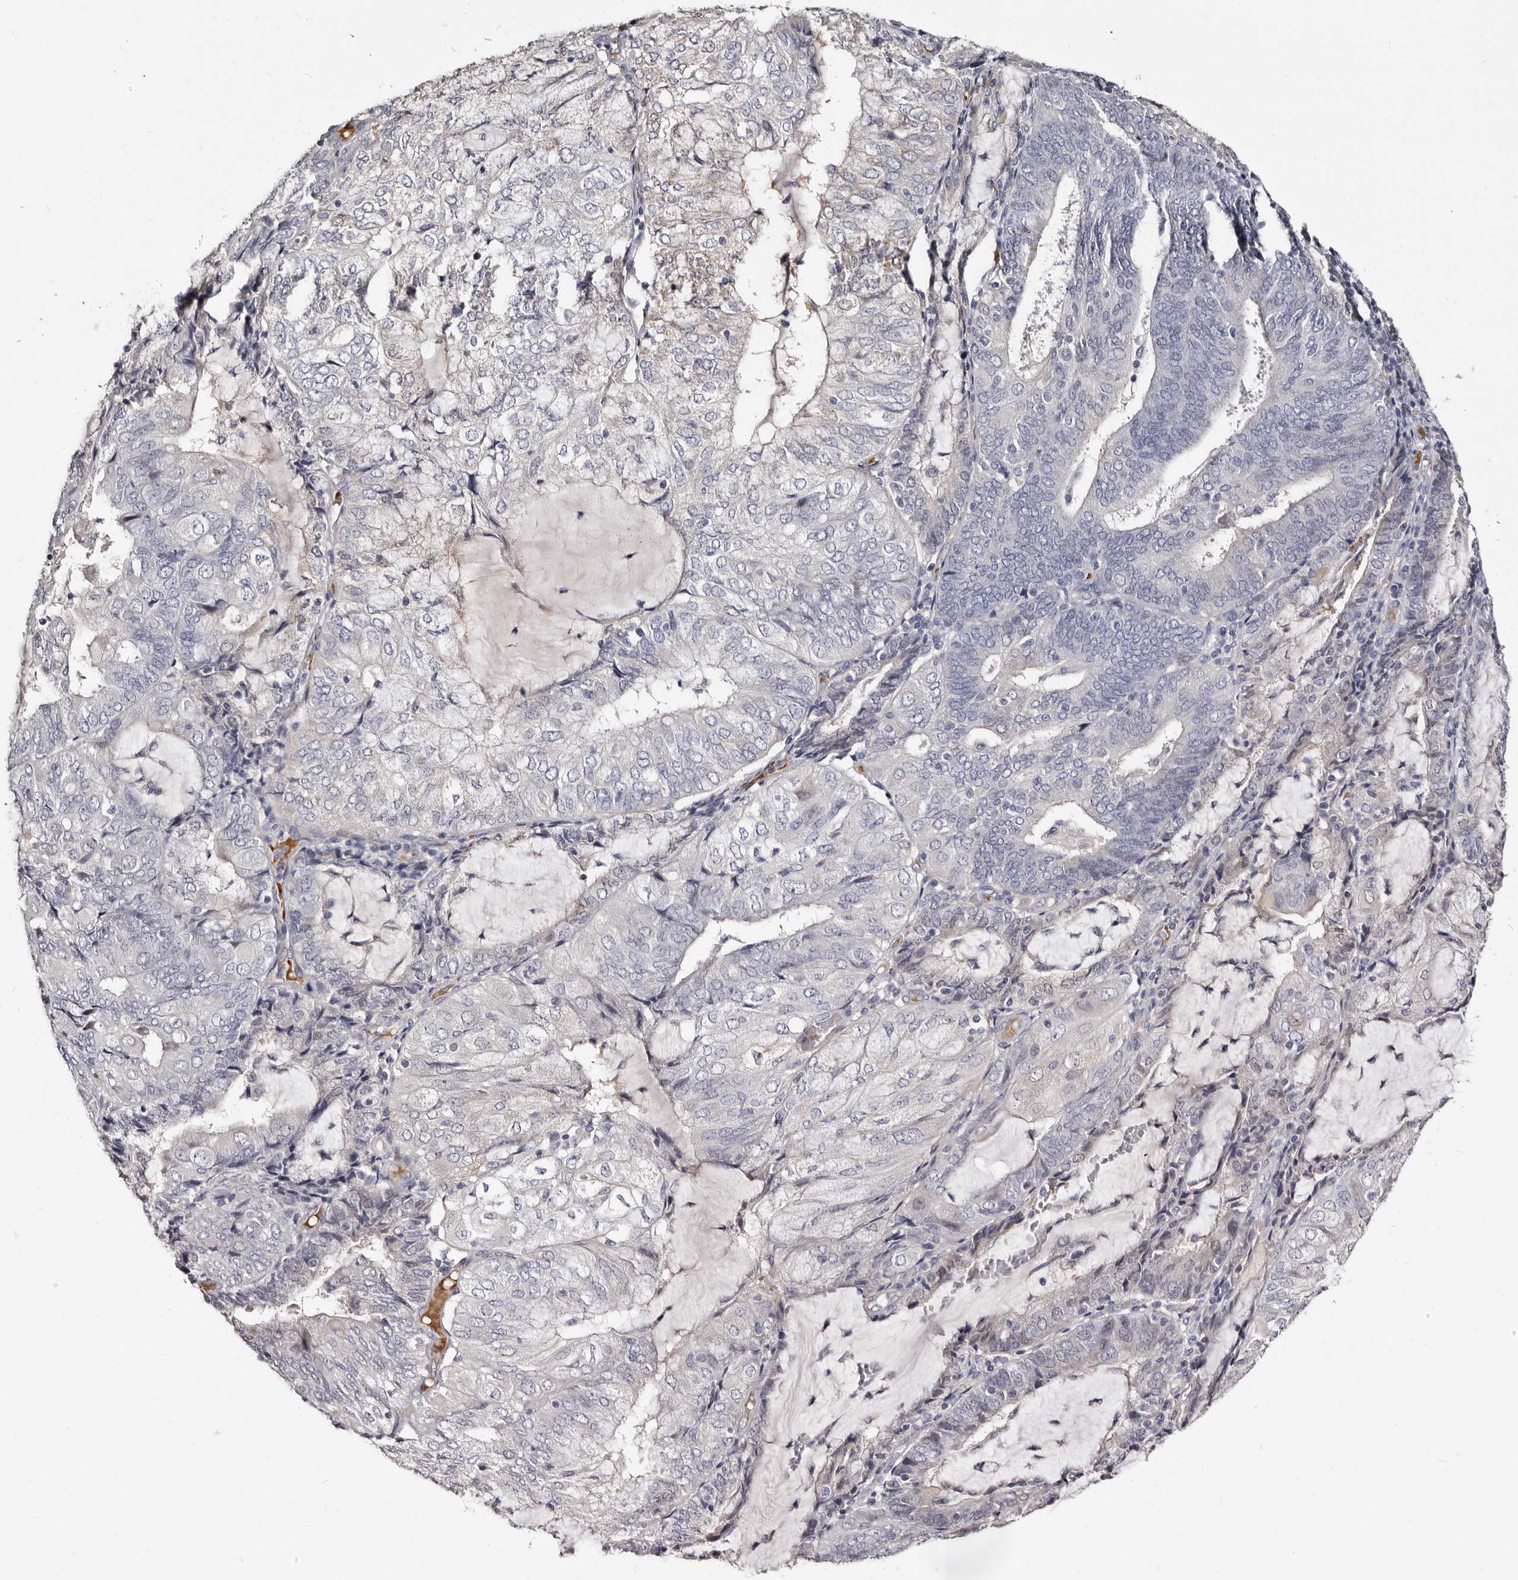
{"staining": {"intensity": "negative", "quantity": "none", "location": "none"}, "tissue": "endometrial cancer", "cell_type": "Tumor cells", "image_type": "cancer", "snomed": [{"axis": "morphology", "description": "Adenocarcinoma, NOS"}, {"axis": "topography", "description": "Endometrium"}], "caption": "Histopathology image shows no protein staining in tumor cells of endometrial cancer (adenocarcinoma) tissue. (DAB immunohistochemistry, high magnification).", "gene": "BPGM", "patient": {"sex": "female", "age": 81}}